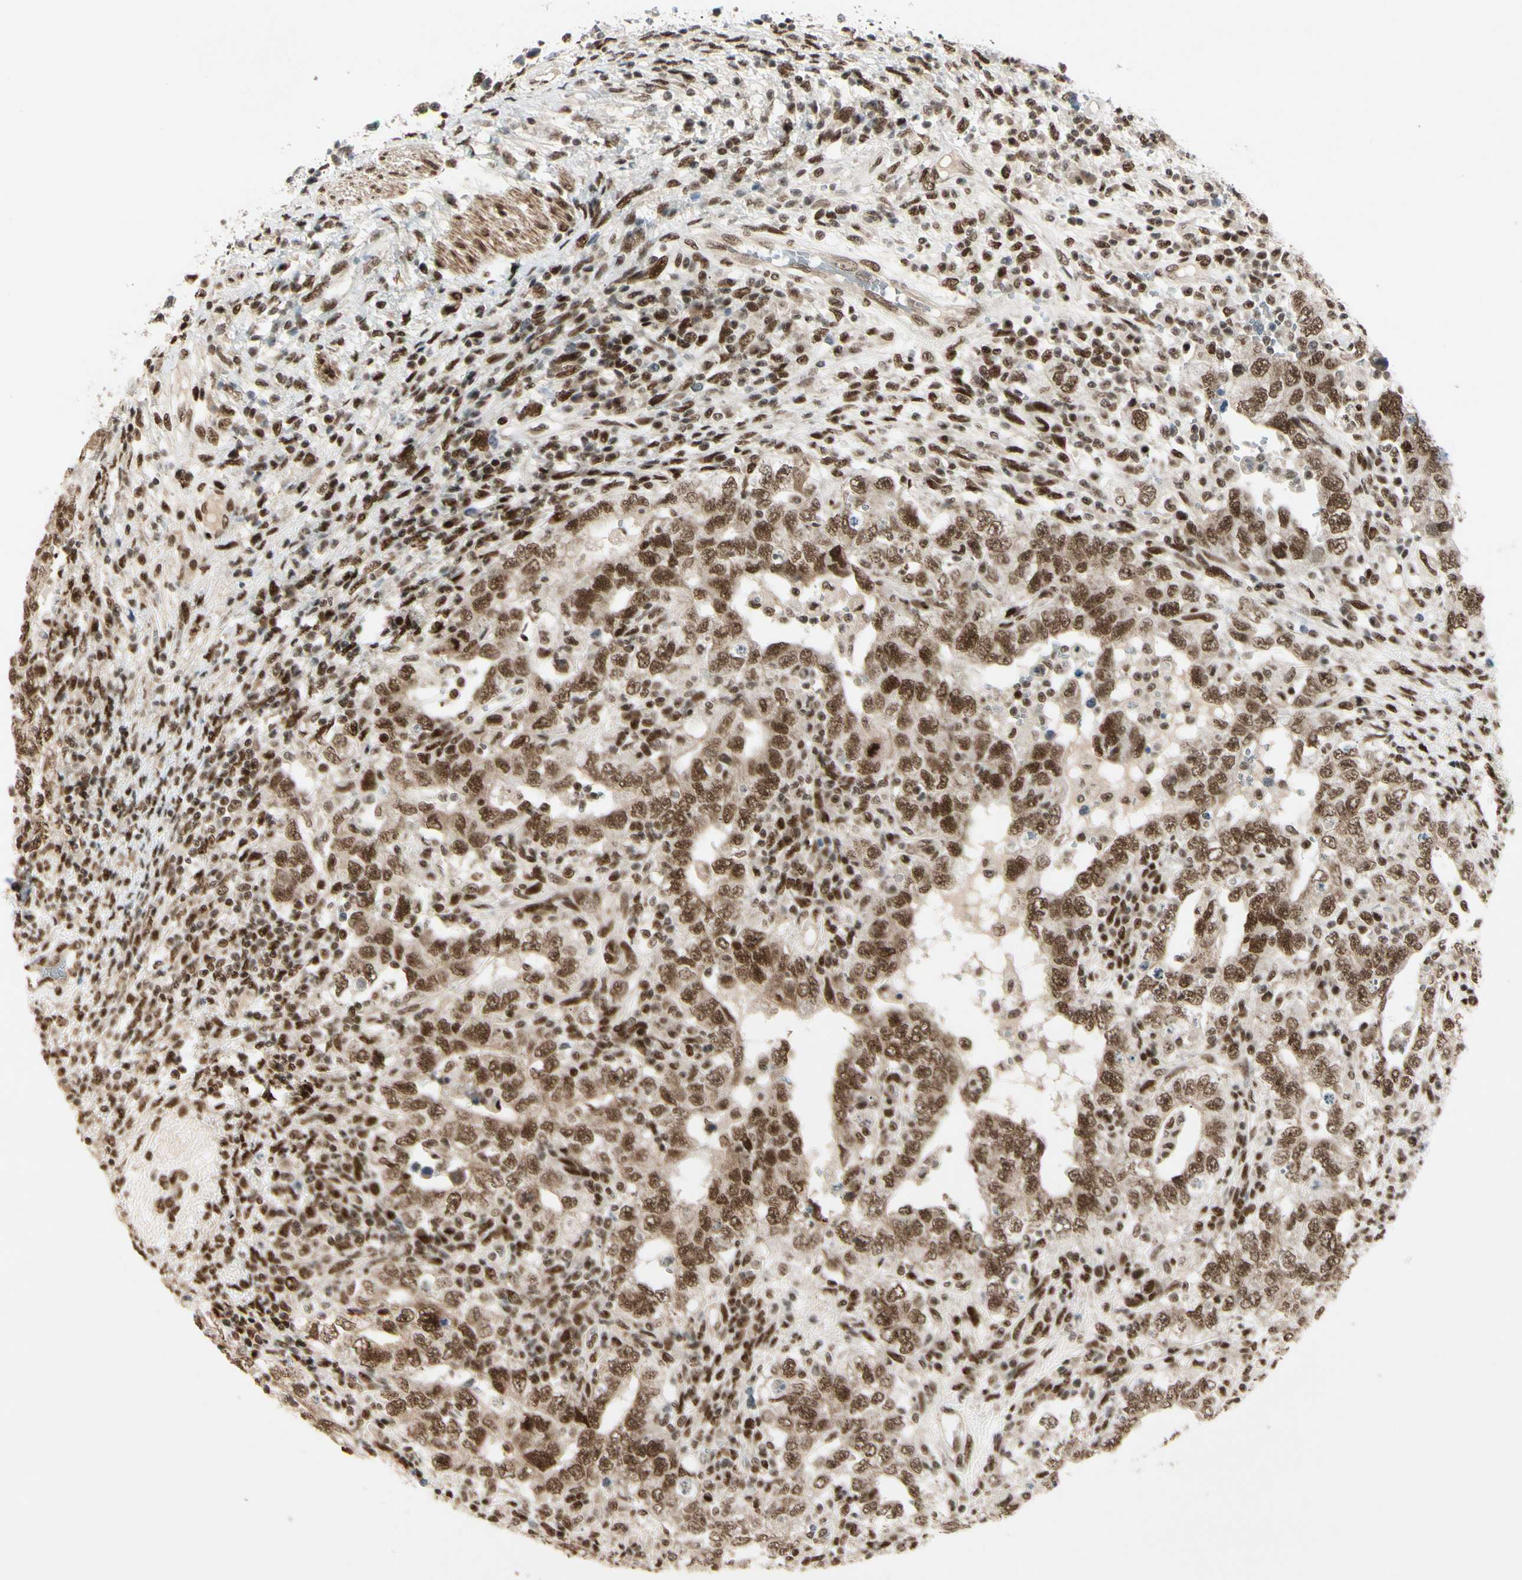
{"staining": {"intensity": "moderate", "quantity": ">75%", "location": "nuclear"}, "tissue": "testis cancer", "cell_type": "Tumor cells", "image_type": "cancer", "snomed": [{"axis": "morphology", "description": "Carcinoma, Embryonal, NOS"}, {"axis": "topography", "description": "Testis"}], "caption": "The immunohistochemical stain shows moderate nuclear staining in tumor cells of testis cancer (embryonal carcinoma) tissue.", "gene": "CHAMP1", "patient": {"sex": "male", "age": 26}}